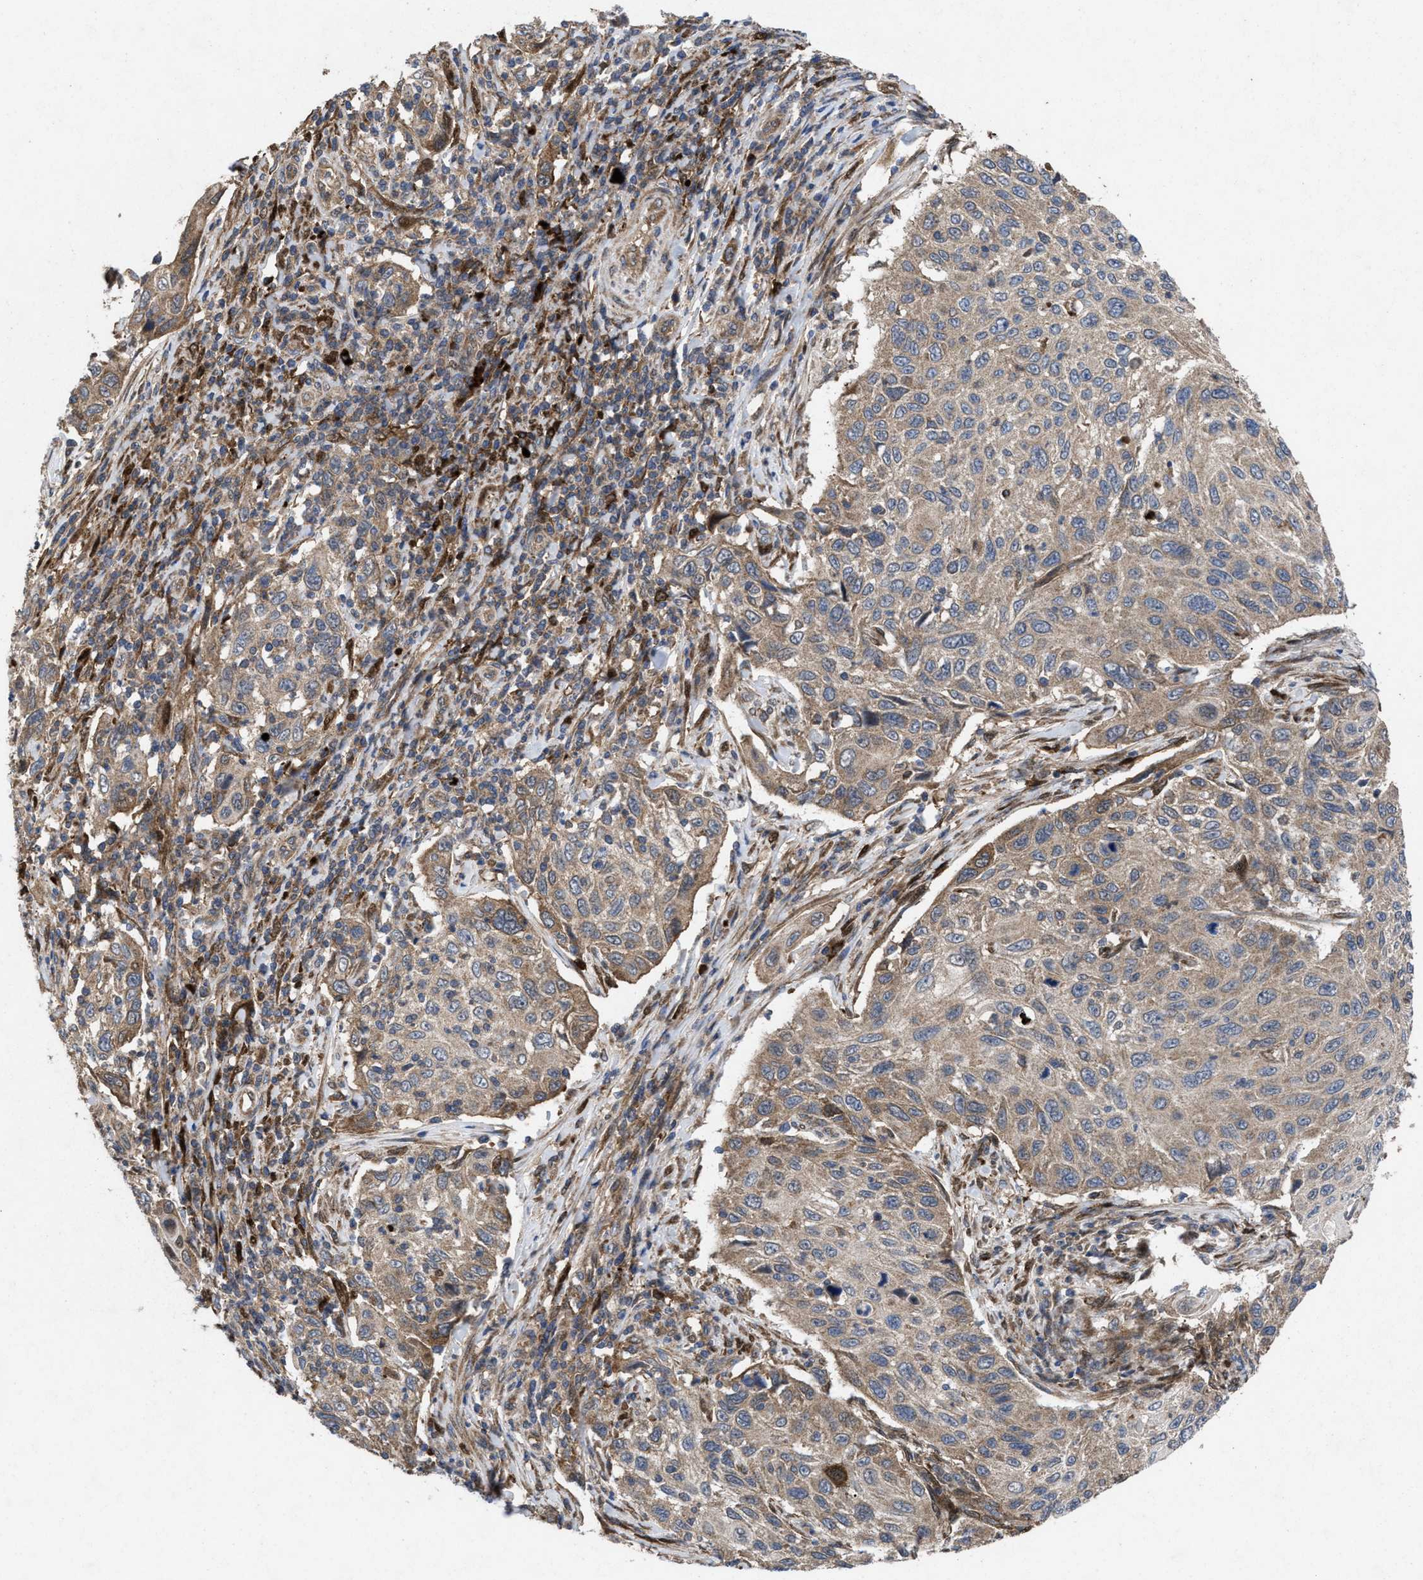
{"staining": {"intensity": "weak", "quantity": ">75%", "location": "cytoplasmic/membranous"}, "tissue": "cervical cancer", "cell_type": "Tumor cells", "image_type": "cancer", "snomed": [{"axis": "morphology", "description": "Squamous cell carcinoma, NOS"}, {"axis": "topography", "description": "Cervix"}], "caption": "Immunohistochemistry (IHC) (DAB) staining of cervical cancer shows weak cytoplasmic/membranous protein staining in approximately >75% of tumor cells. (IHC, brightfield microscopy, high magnification).", "gene": "MSI2", "patient": {"sex": "female", "age": 70}}